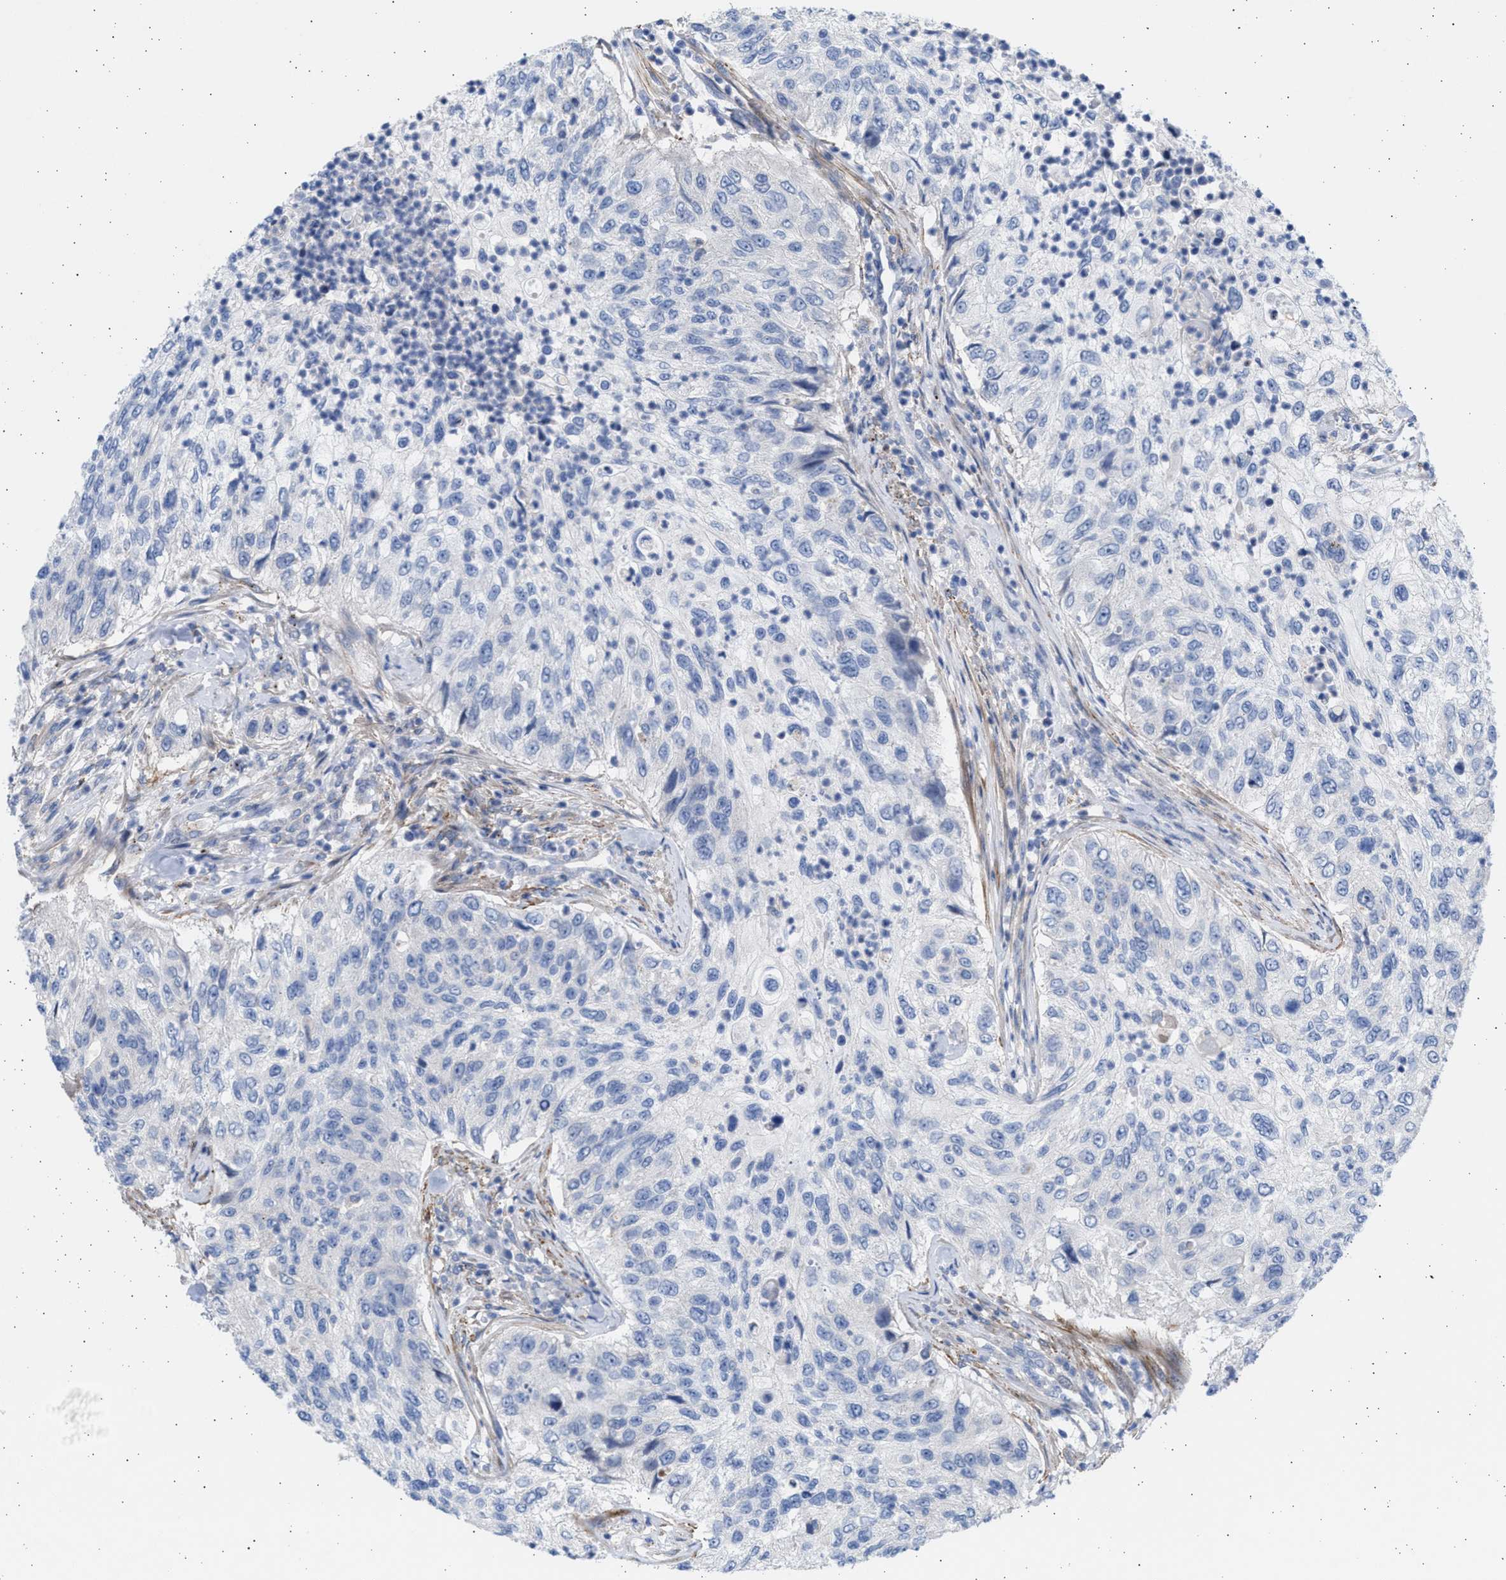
{"staining": {"intensity": "negative", "quantity": "none", "location": "none"}, "tissue": "urothelial cancer", "cell_type": "Tumor cells", "image_type": "cancer", "snomed": [{"axis": "morphology", "description": "Urothelial carcinoma, High grade"}, {"axis": "topography", "description": "Urinary bladder"}], "caption": "The immunohistochemistry (IHC) image has no significant positivity in tumor cells of urothelial cancer tissue.", "gene": "NBR1", "patient": {"sex": "female", "age": 60}}